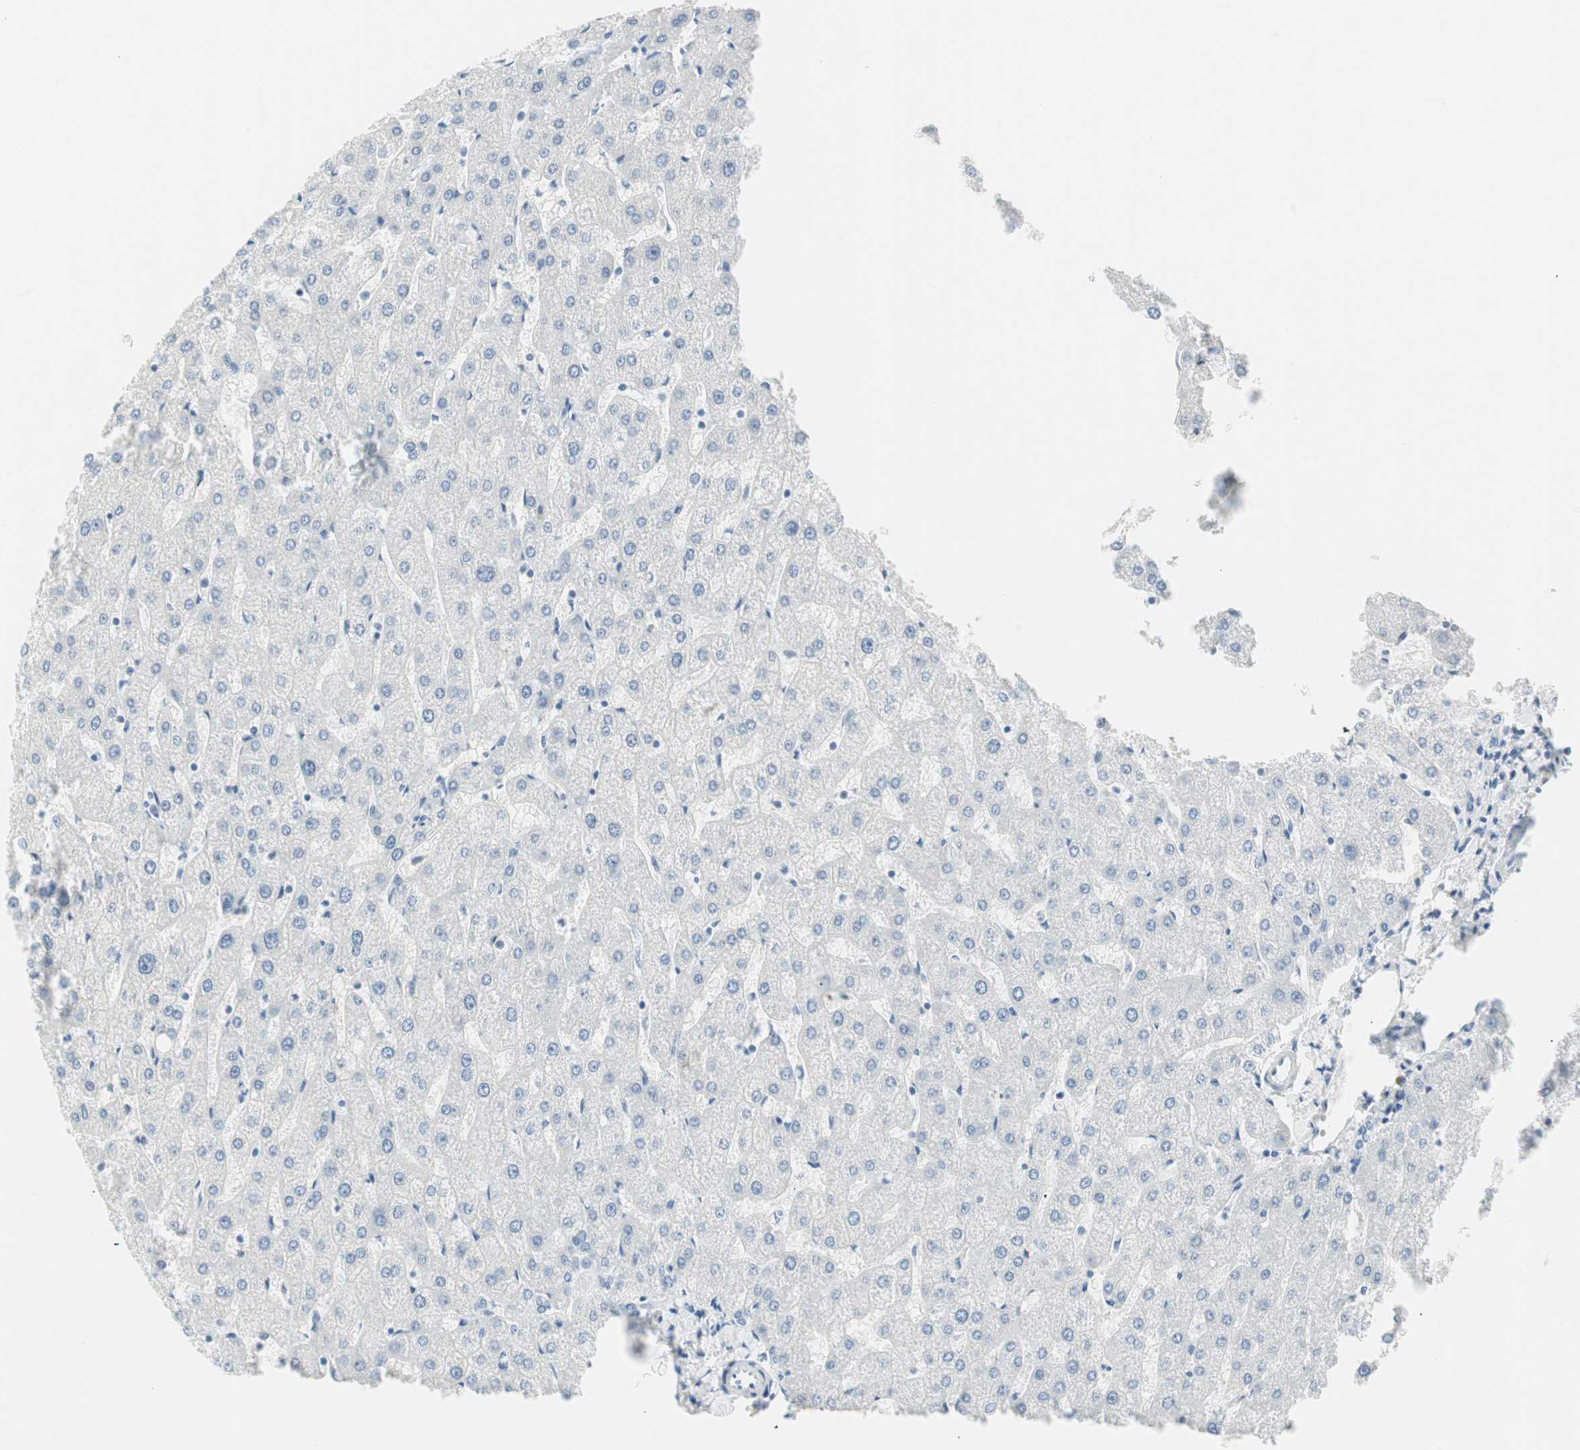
{"staining": {"intensity": "negative", "quantity": "none", "location": "none"}, "tissue": "liver", "cell_type": "Cholangiocytes", "image_type": "normal", "snomed": [{"axis": "morphology", "description": "Normal tissue, NOS"}, {"axis": "topography", "description": "Liver"}], "caption": "Liver stained for a protein using immunohistochemistry (IHC) reveals no positivity cholangiocytes.", "gene": "MLLT10", "patient": {"sex": "male", "age": 67}}